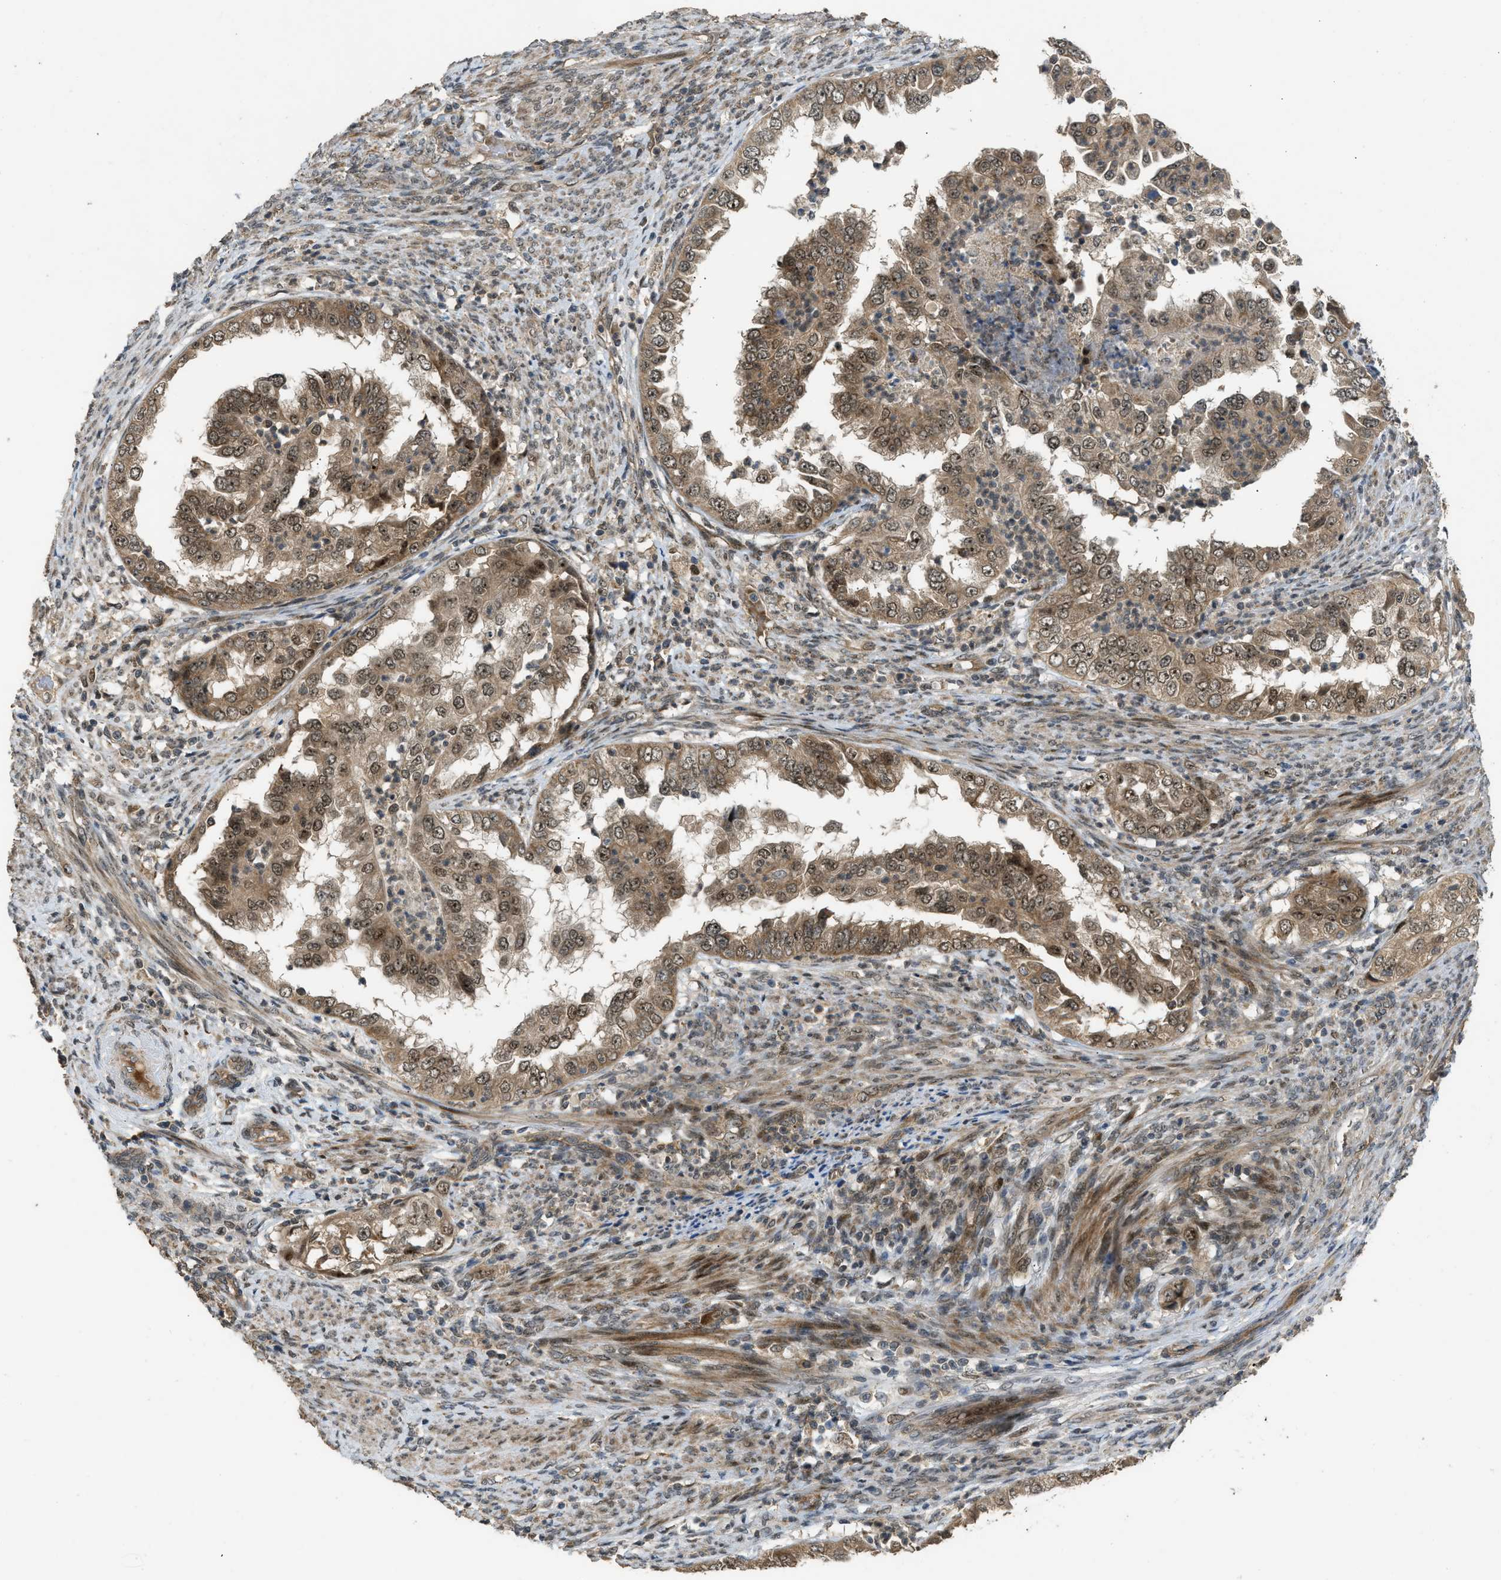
{"staining": {"intensity": "moderate", "quantity": ">75%", "location": "cytoplasmic/membranous,nuclear"}, "tissue": "endometrial cancer", "cell_type": "Tumor cells", "image_type": "cancer", "snomed": [{"axis": "morphology", "description": "Adenocarcinoma, NOS"}, {"axis": "topography", "description": "Endometrium"}], "caption": "Moderate cytoplasmic/membranous and nuclear protein expression is present in approximately >75% of tumor cells in endometrial adenocarcinoma. (brown staining indicates protein expression, while blue staining denotes nuclei).", "gene": "GET1", "patient": {"sex": "female", "age": 85}}